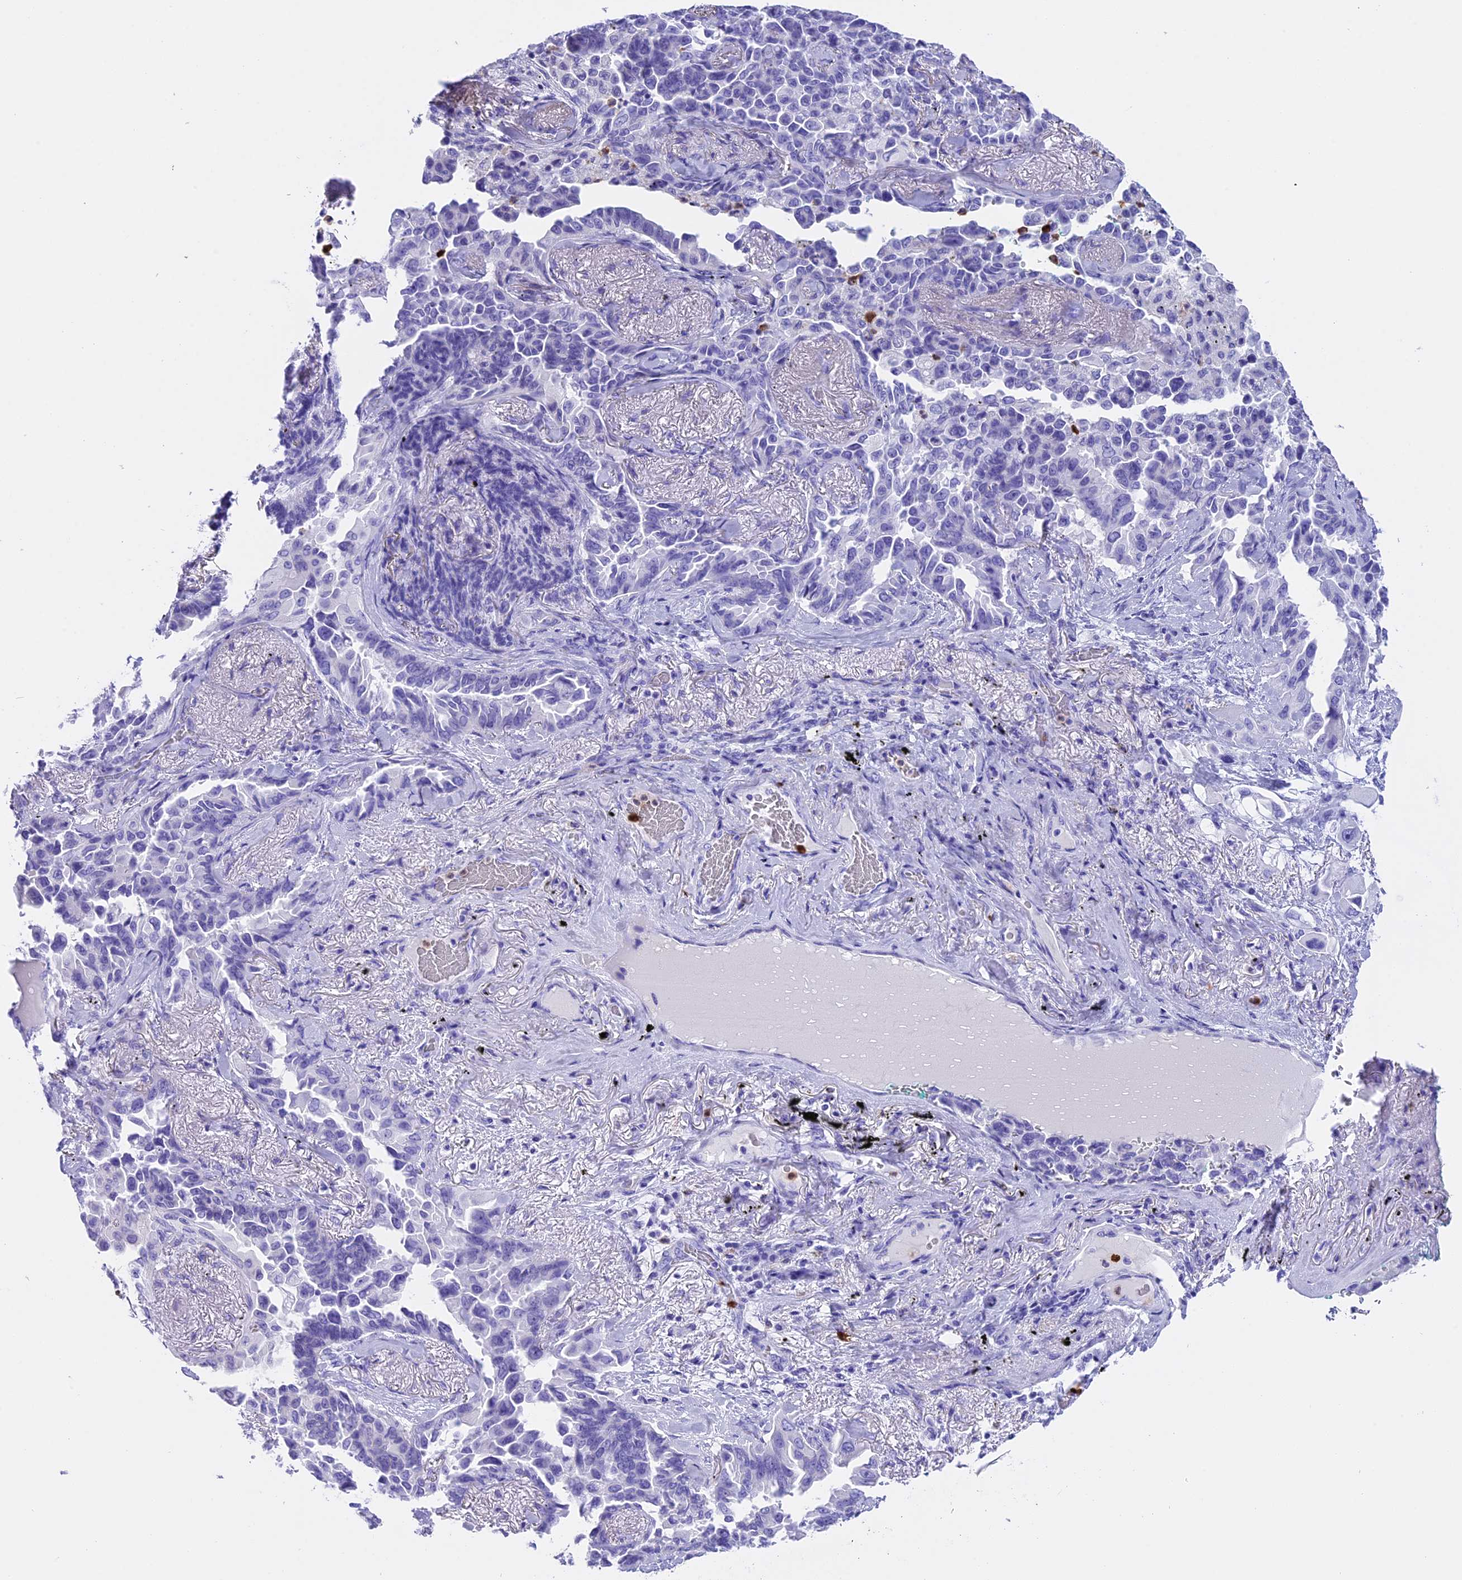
{"staining": {"intensity": "negative", "quantity": "none", "location": "none"}, "tissue": "lung cancer", "cell_type": "Tumor cells", "image_type": "cancer", "snomed": [{"axis": "morphology", "description": "Adenocarcinoma, NOS"}, {"axis": "topography", "description": "Lung"}], "caption": "Tumor cells are negative for brown protein staining in adenocarcinoma (lung). (DAB (3,3'-diaminobenzidine) immunohistochemistry (IHC), high magnification).", "gene": "CLC", "patient": {"sex": "female", "age": 67}}